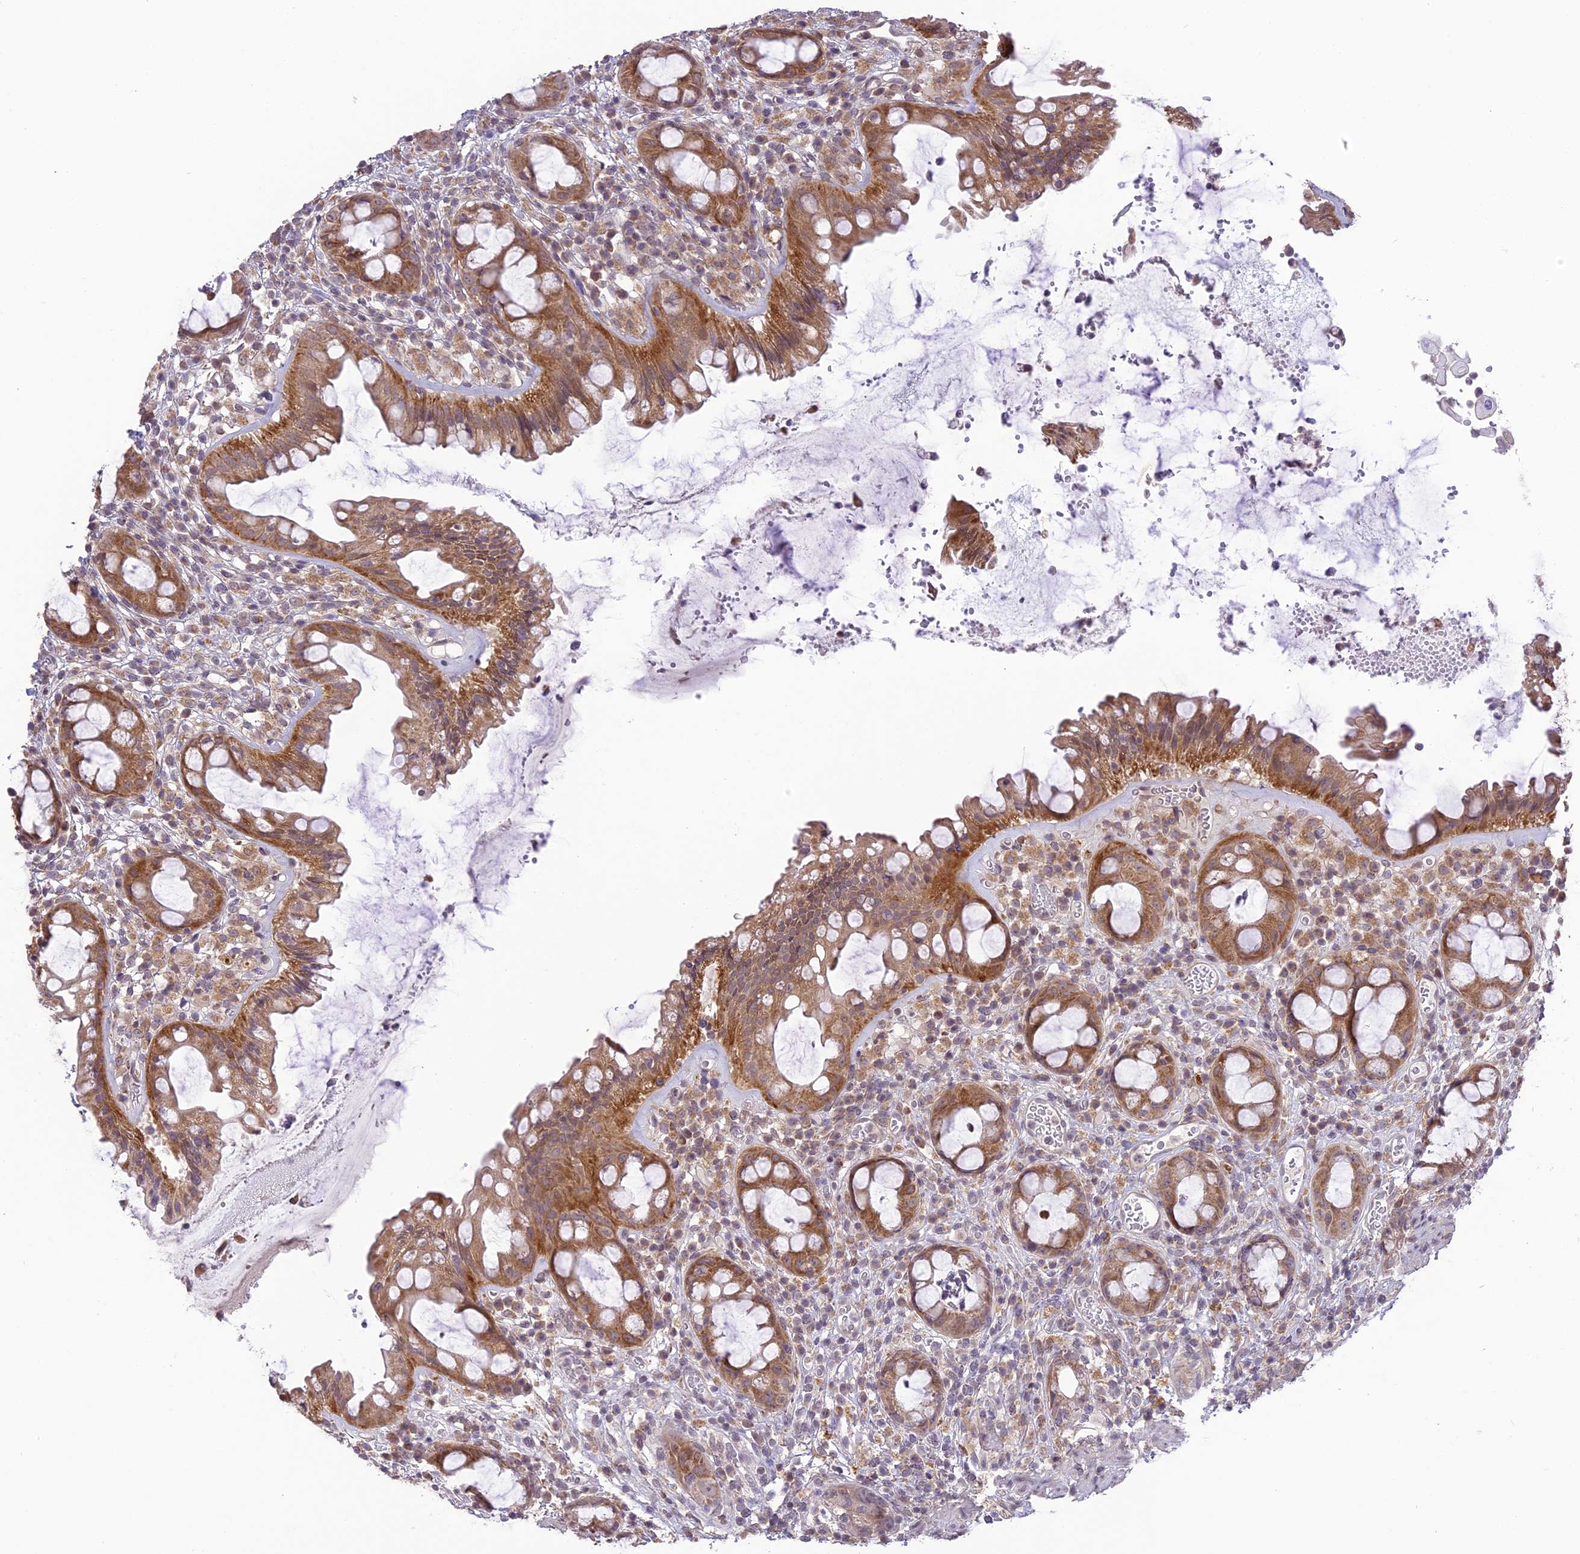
{"staining": {"intensity": "moderate", "quantity": ">75%", "location": "cytoplasmic/membranous"}, "tissue": "rectum", "cell_type": "Glandular cells", "image_type": "normal", "snomed": [{"axis": "morphology", "description": "Normal tissue, NOS"}, {"axis": "topography", "description": "Rectum"}], "caption": "Glandular cells show medium levels of moderate cytoplasmic/membranous expression in approximately >75% of cells in benign human rectum.", "gene": "ERG28", "patient": {"sex": "female", "age": 57}}